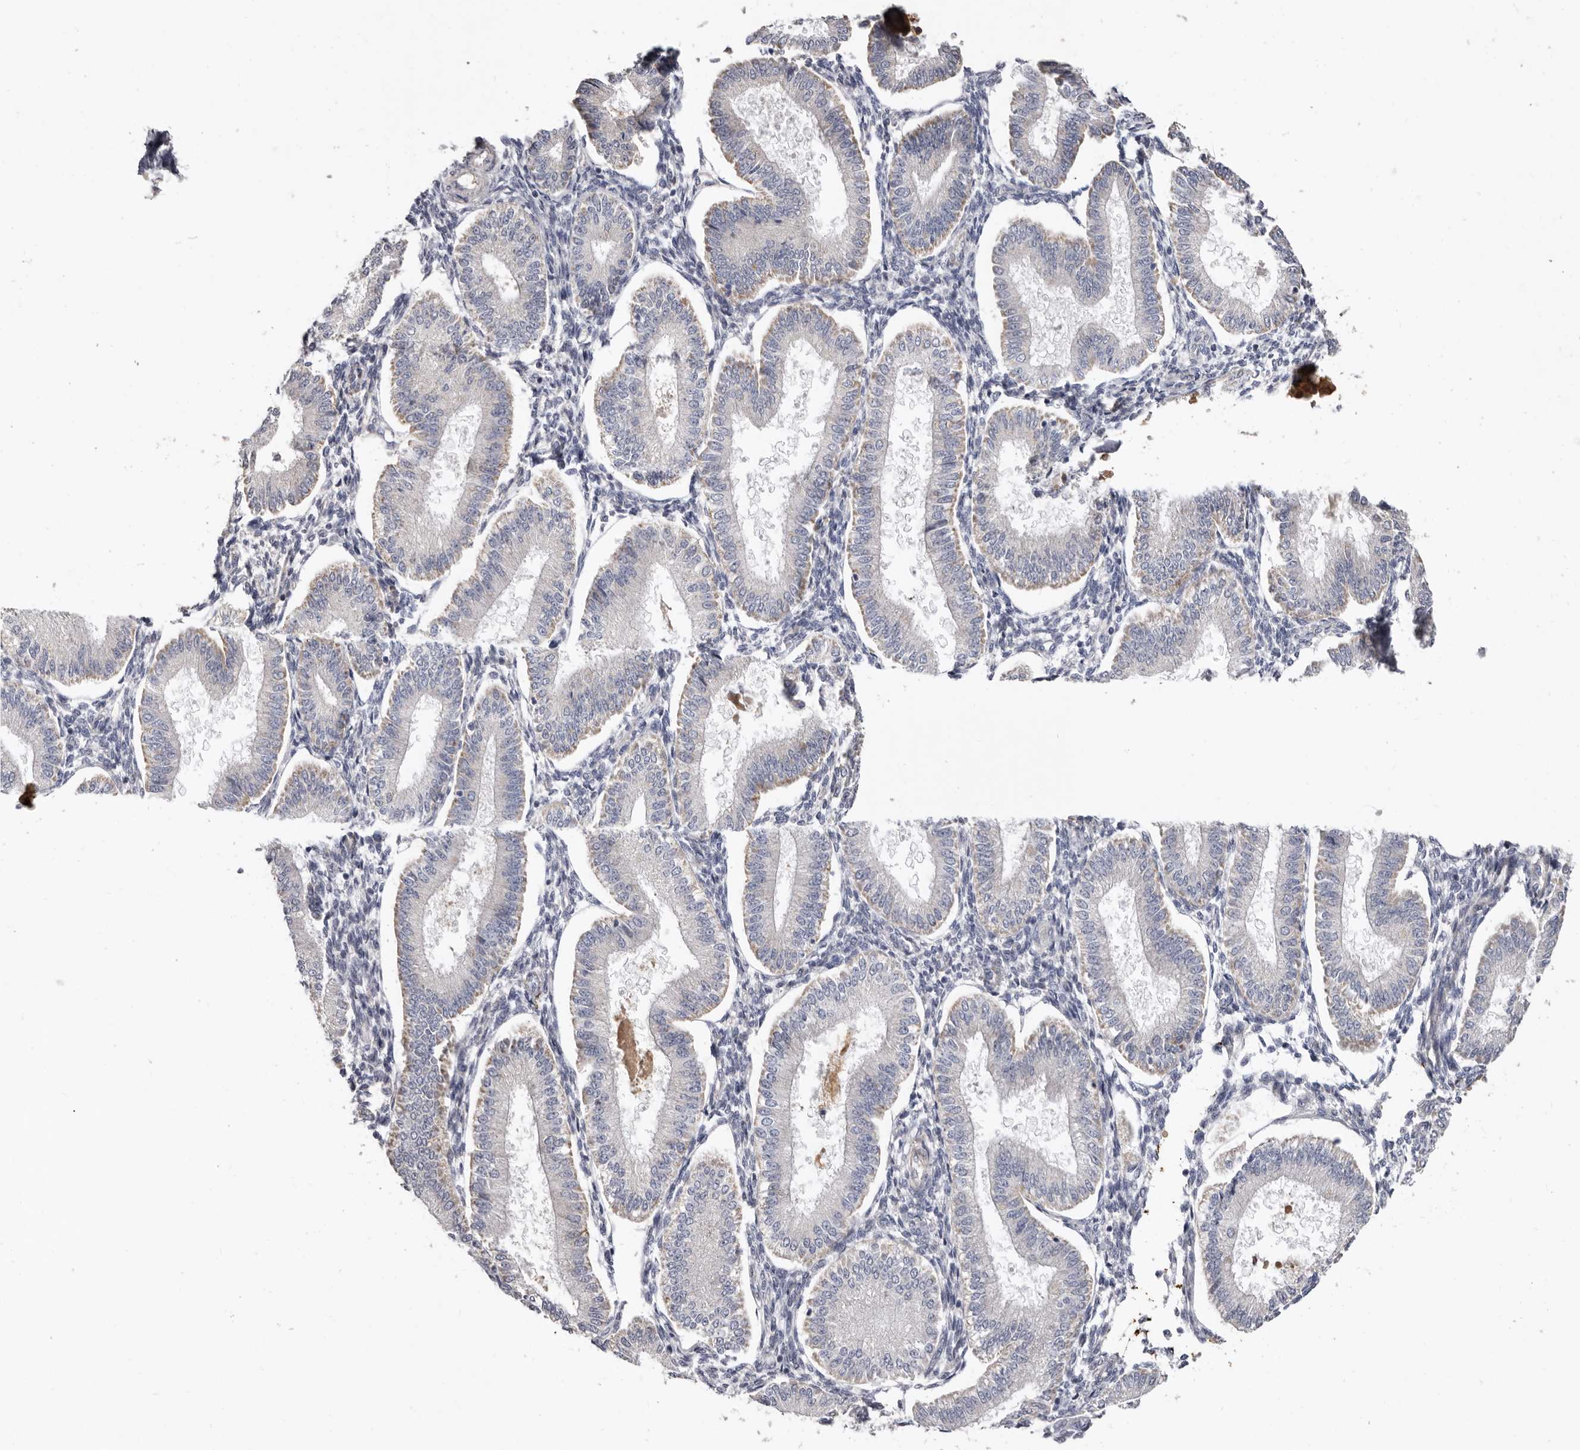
{"staining": {"intensity": "negative", "quantity": "none", "location": "none"}, "tissue": "endometrium", "cell_type": "Cells in endometrial stroma", "image_type": "normal", "snomed": [{"axis": "morphology", "description": "Normal tissue, NOS"}, {"axis": "topography", "description": "Endometrium"}], "caption": "The immunohistochemistry (IHC) image has no significant expression in cells in endometrial stroma of endometrium. The staining was performed using DAB to visualize the protein expression in brown, while the nuclei were stained in blue with hematoxylin (Magnification: 20x).", "gene": "SPTA1", "patient": {"sex": "female", "age": 39}}